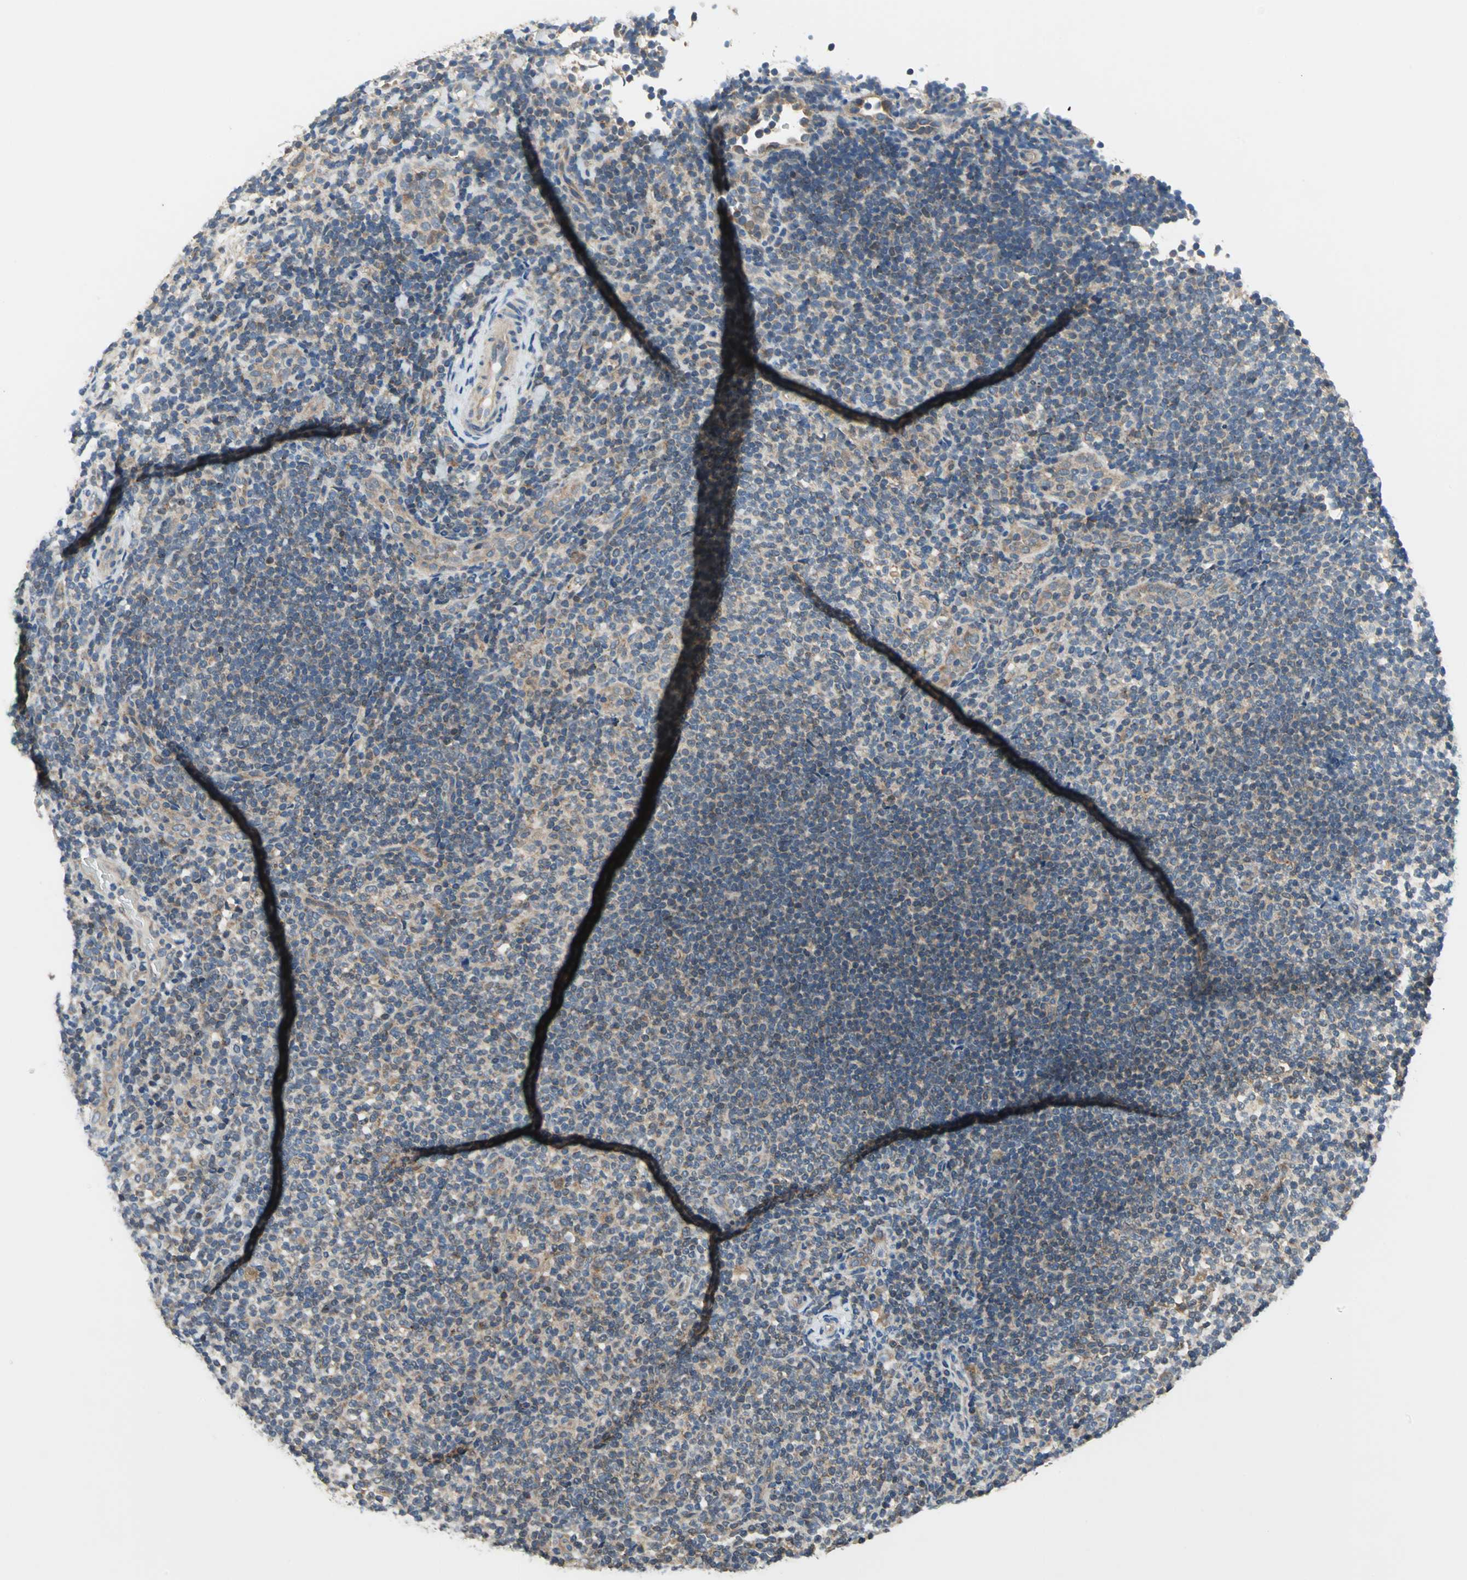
{"staining": {"intensity": "moderate", "quantity": "25%-75%", "location": "cytoplasmic/membranous"}, "tissue": "lymphoma", "cell_type": "Tumor cells", "image_type": "cancer", "snomed": [{"axis": "morphology", "description": "Malignant lymphoma, non-Hodgkin's type, Low grade"}, {"axis": "topography", "description": "Lymph node"}], "caption": "This is an image of immunohistochemistry (IHC) staining of lymphoma, which shows moderate staining in the cytoplasmic/membranous of tumor cells.", "gene": "TRAK1", "patient": {"sex": "female", "age": 76}}